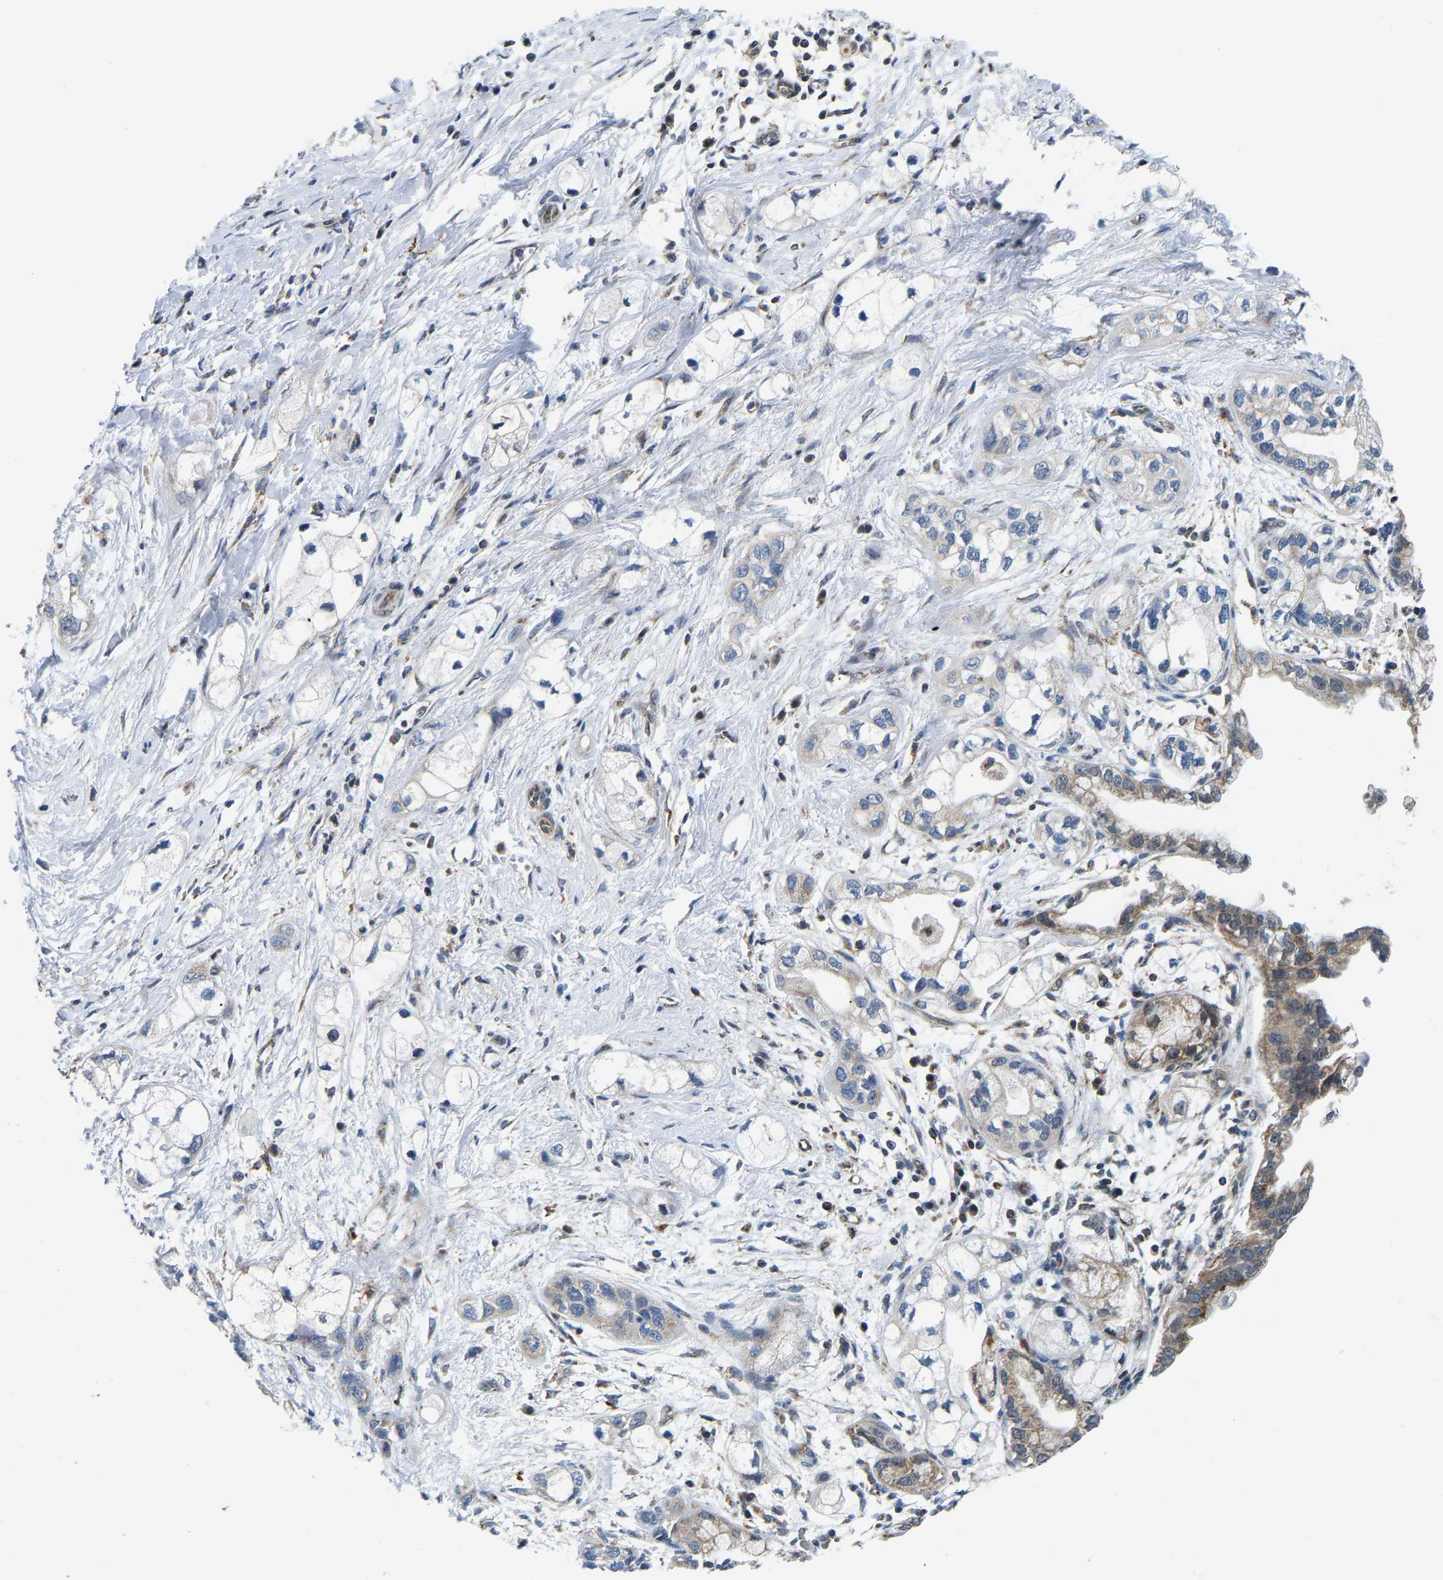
{"staining": {"intensity": "weak", "quantity": "<25%", "location": "cytoplasmic/membranous"}, "tissue": "pancreatic cancer", "cell_type": "Tumor cells", "image_type": "cancer", "snomed": [{"axis": "morphology", "description": "Adenocarcinoma, NOS"}, {"axis": "topography", "description": "Pancreas"}], "caption": "Immunohistochemical staining of pancreatic cancer (adenocarcinoma) demonstrates no significant staining in tumor cells.", "gene": "GIMAP7", "patient": {"sex": "male", "age": 74}}